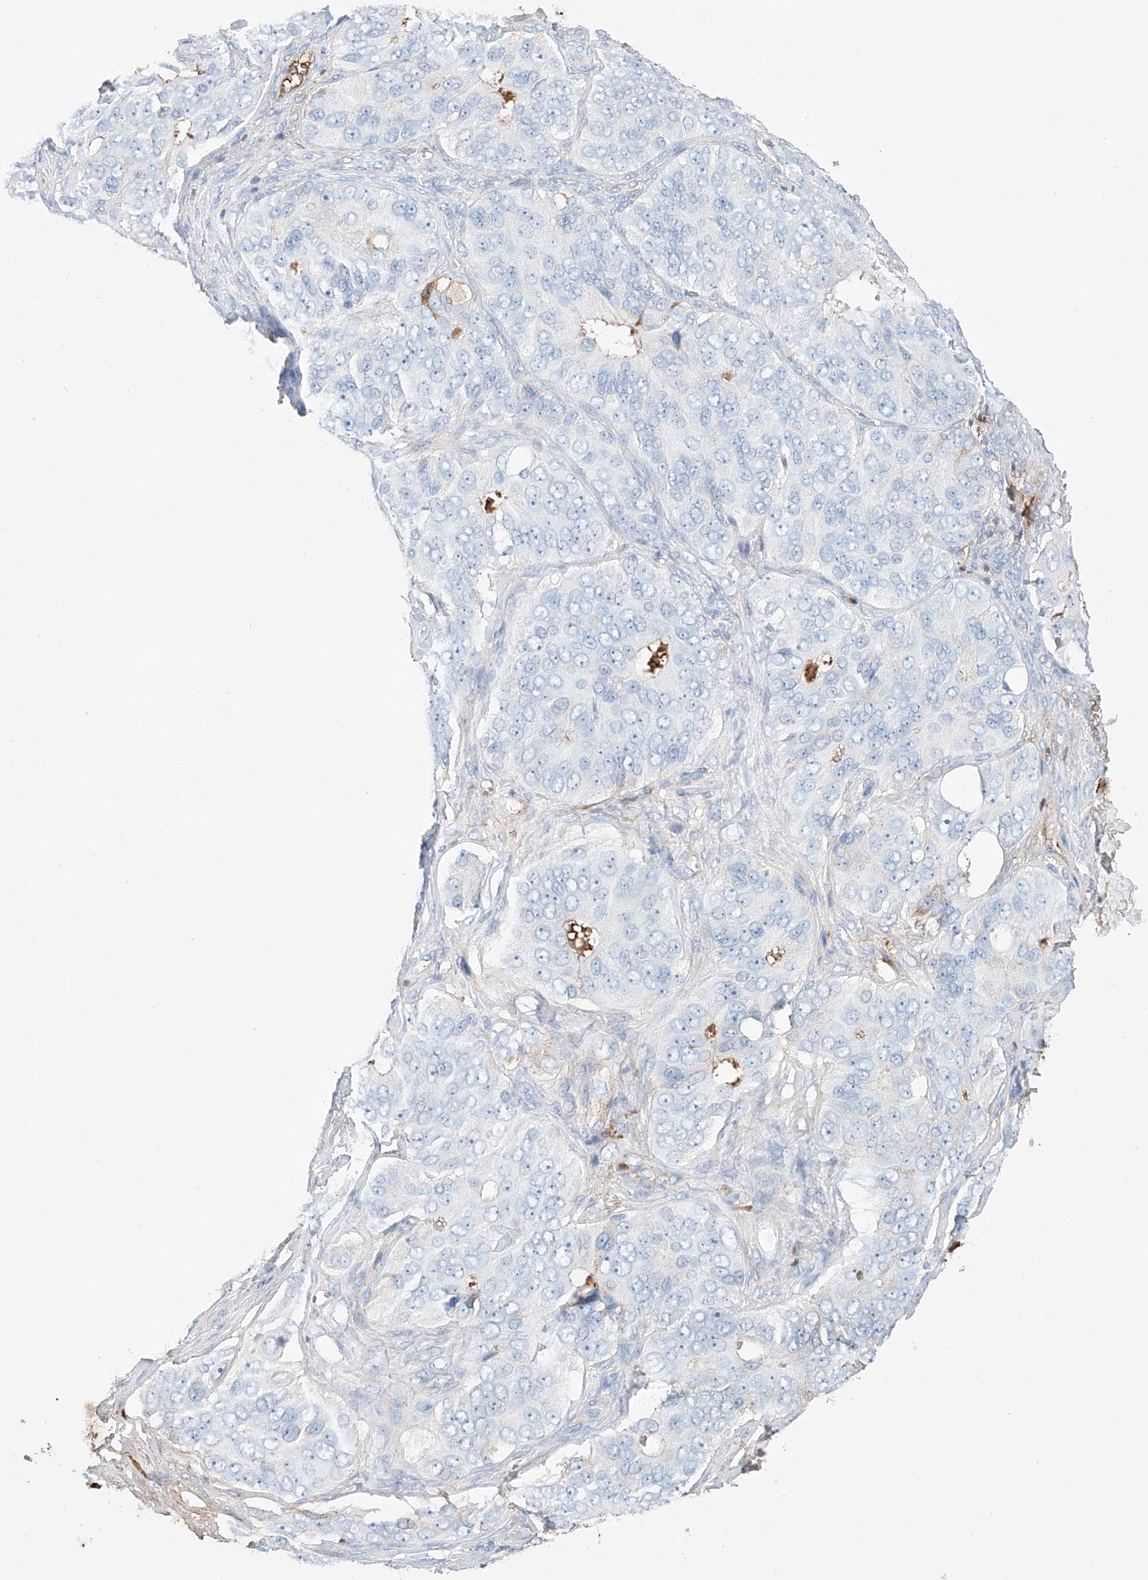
{"staining": {"intensity": "negative", "quantity": "none", "location": "none"}, "tissue": "ovarian cancer", "cell_type": "Tumor cells", "image_type": "cancer", "snomed": [{"axis": "morphology", "description": "Carcinoma, endometroid"}, {"axis": "topography", "description": "Ovary"}], "caption": "There is no significant staining in tumor cells of ovarian cancer (endometroid carcinoma). (DAB IHC visualized using brightfield microscopy, high magnification).", "gene": "PGGT1B", "patient": {"sex": "female", "age": 51}}